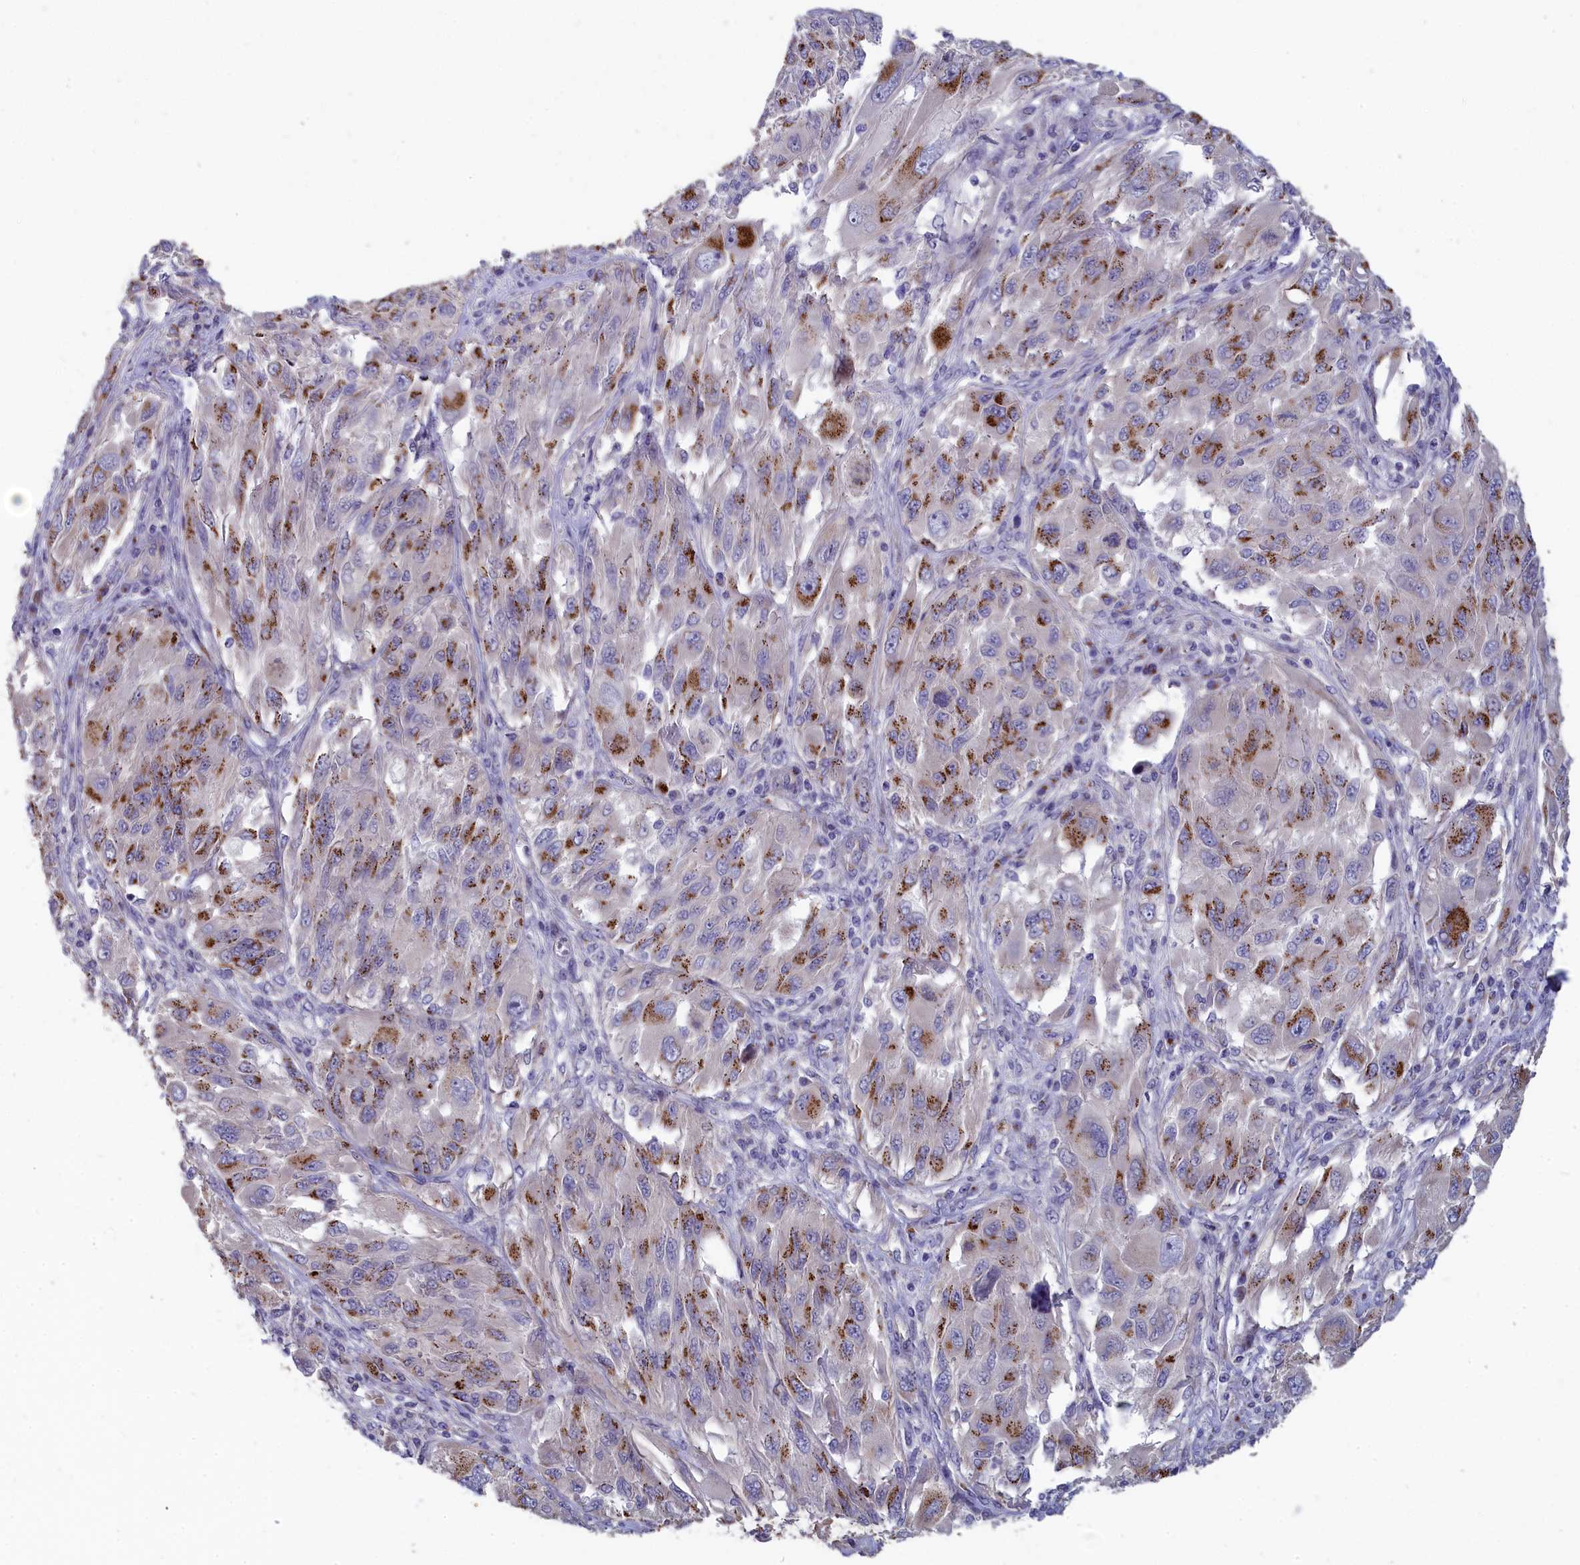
{"staining": {"intensity": "moderate", "quantity": ">75%", "location": "cytoplasmic/membranous"}, "tissue": "melanoma", "cell_type": "Tumor cells", "image_type": "cancer", "snomed": [{"axis": "morphology", "description": "Malignant melanoma, NOS"}, {"axis": "topography", "description": "Skin"}], "caption": "A medium amount of moderate cytoplasmic/membranous expression is identified in approximately >75% of tumor cells in malignant melanoma tissue.", "gene": "TUBGCP4", "patient": {"sex": "female", "age": 91}}